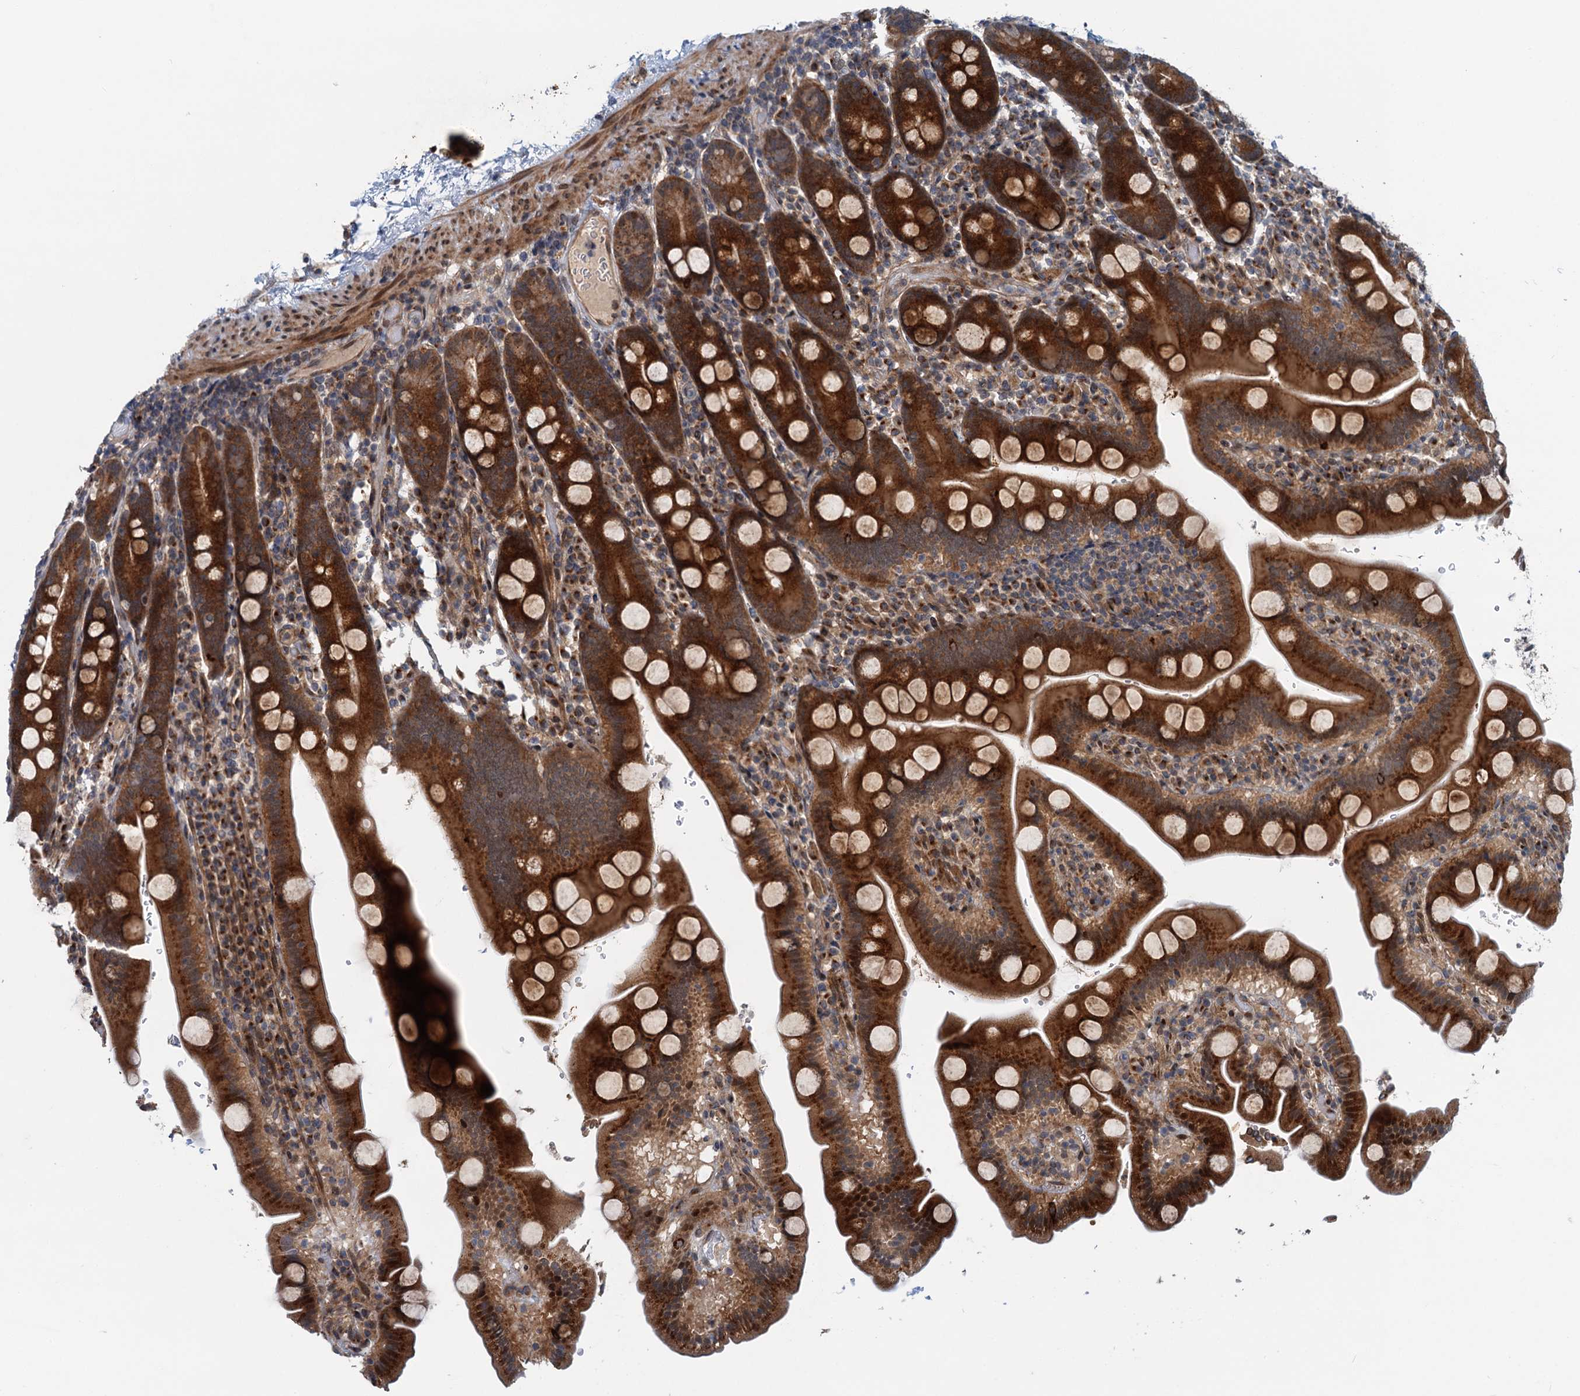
{"staining": {"intensity": "strong", "quantity": ">75%", "location": "cytoplasmic/membranous"}, "tissue": "duodenum", "cell_type": "Glandular cells", "image_type": "normal", "snomed": [{"axis": "morphology", "description": "Normal tissue, NOS"}, {"axis": "topography", "description": "Duodenum"}], "caption": "Immunohistochemical staining of normal duodenum exhibits >75% levels of strong cytoplasmic/membranous protein expression in approximately >75% of glandular cells. The protein of interest is stained brown, and the nuclei are stained in blue (DAB (3,3'-diaminobenzidine) IHC with brightfield microscopy, high magnification).", "gene": "DYNC2I2", "patient": {"sex": "male", "age": 55}}